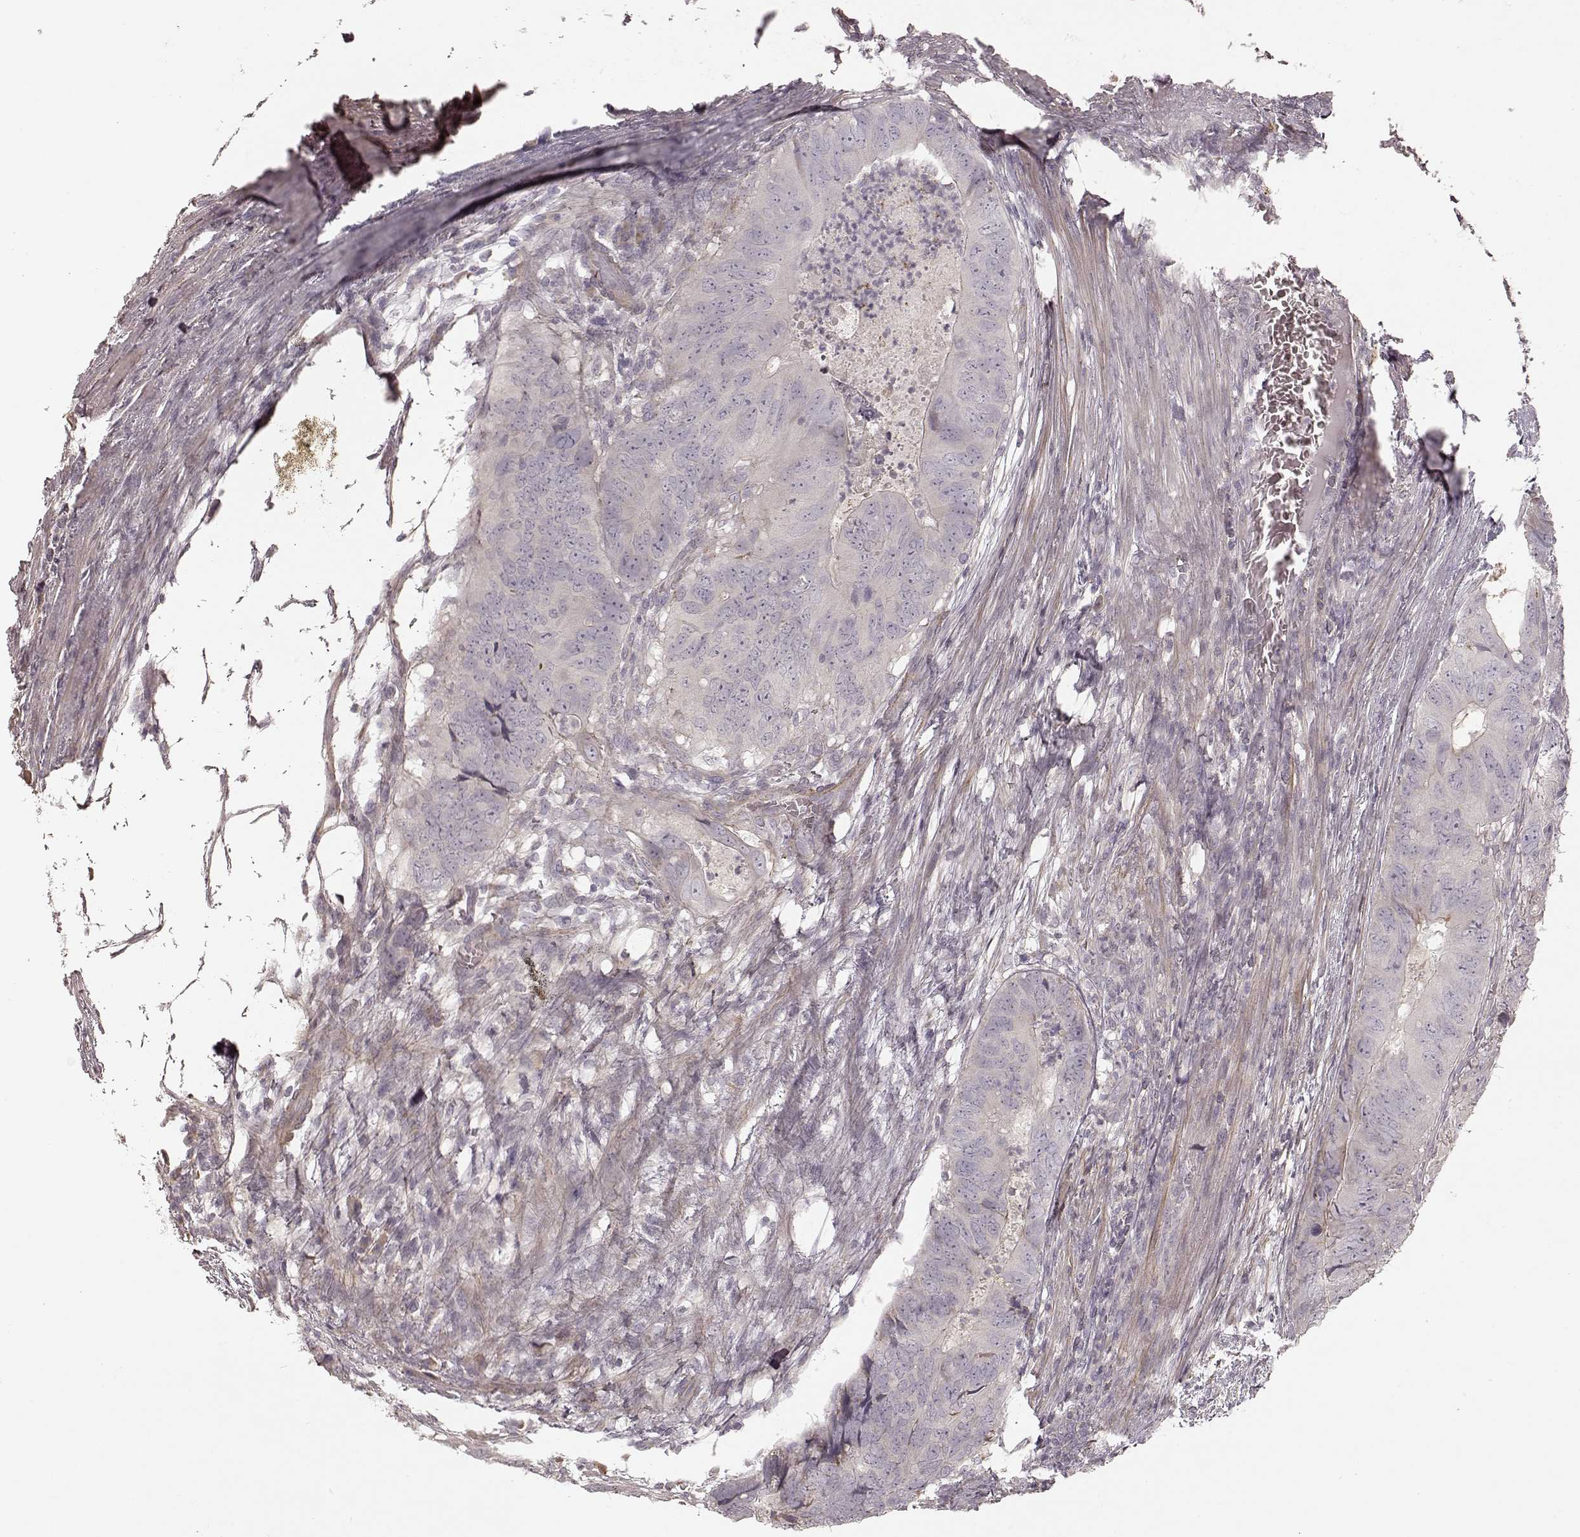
{"staining": {"intensity": "negative", "quantity": "none", "location": "none"}, "tissue": "colorectal cancer", "cell_type": "Tumor cells", "image_type": "cancer", "snomed": [{"axis": "morphology", "description": "Adenocarcinoma, NOS"}, {"axis": "topography", "description": "Colon"}], "caption": "Tumor cells show no significant protein expression in colorectal cancer. The staining is performed using DAB (3,3'-diaminobenzidine) brown chromogen with nuclei counter-stained in using hematoxylin.", "gene": "KCNJ9", "patient": {"sex": "male", "age": 79}}